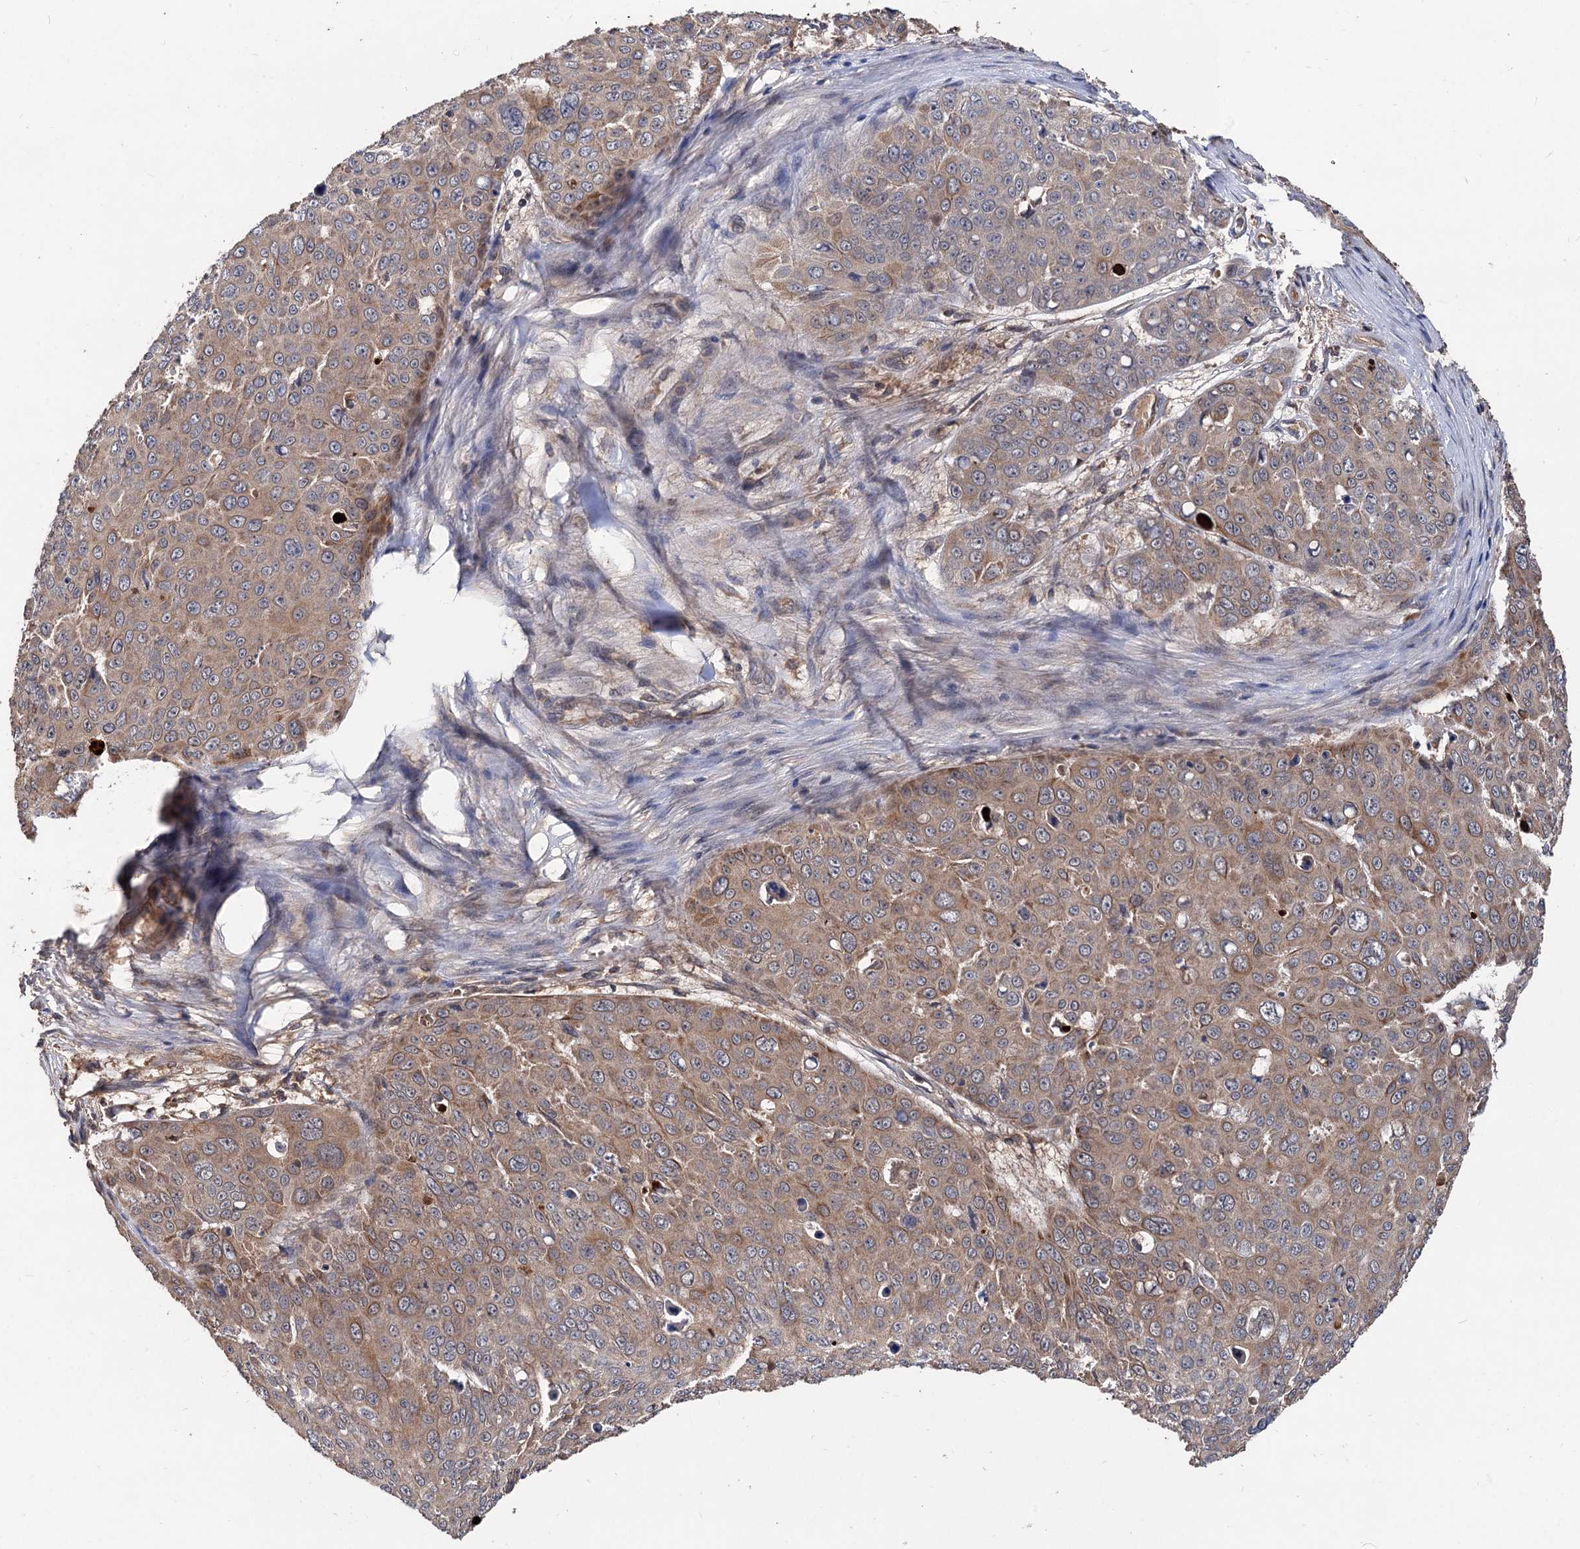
{"staining": {"intensity": "weak", "quantity": "25%-75%", "location": "cytoplasmic/membranous"}, "tissue": "skin cancer", "cell_type": "Tumor cells", "image_type": "cancer", "snomed": [{"axis": "morphology", "description": "Squamous cell carcinoma, NOS"}, {"axis": "topography", "description": "Skin"}], "caption": "IHC staining of skin cancer (squamous cell carcinoma), which demonstrates low levels of weak cytoplasmic/membranous staining in approximately 25%-75% of tumor cells indicating weak cytoplasmic/membranous protein expression. The staining was performed using DAB (brown) for protein detection and nuclei were counterstained in hematoxylin (blue).", "gene": "TEX9", "patient": {"sex": "male", "age": 71}}